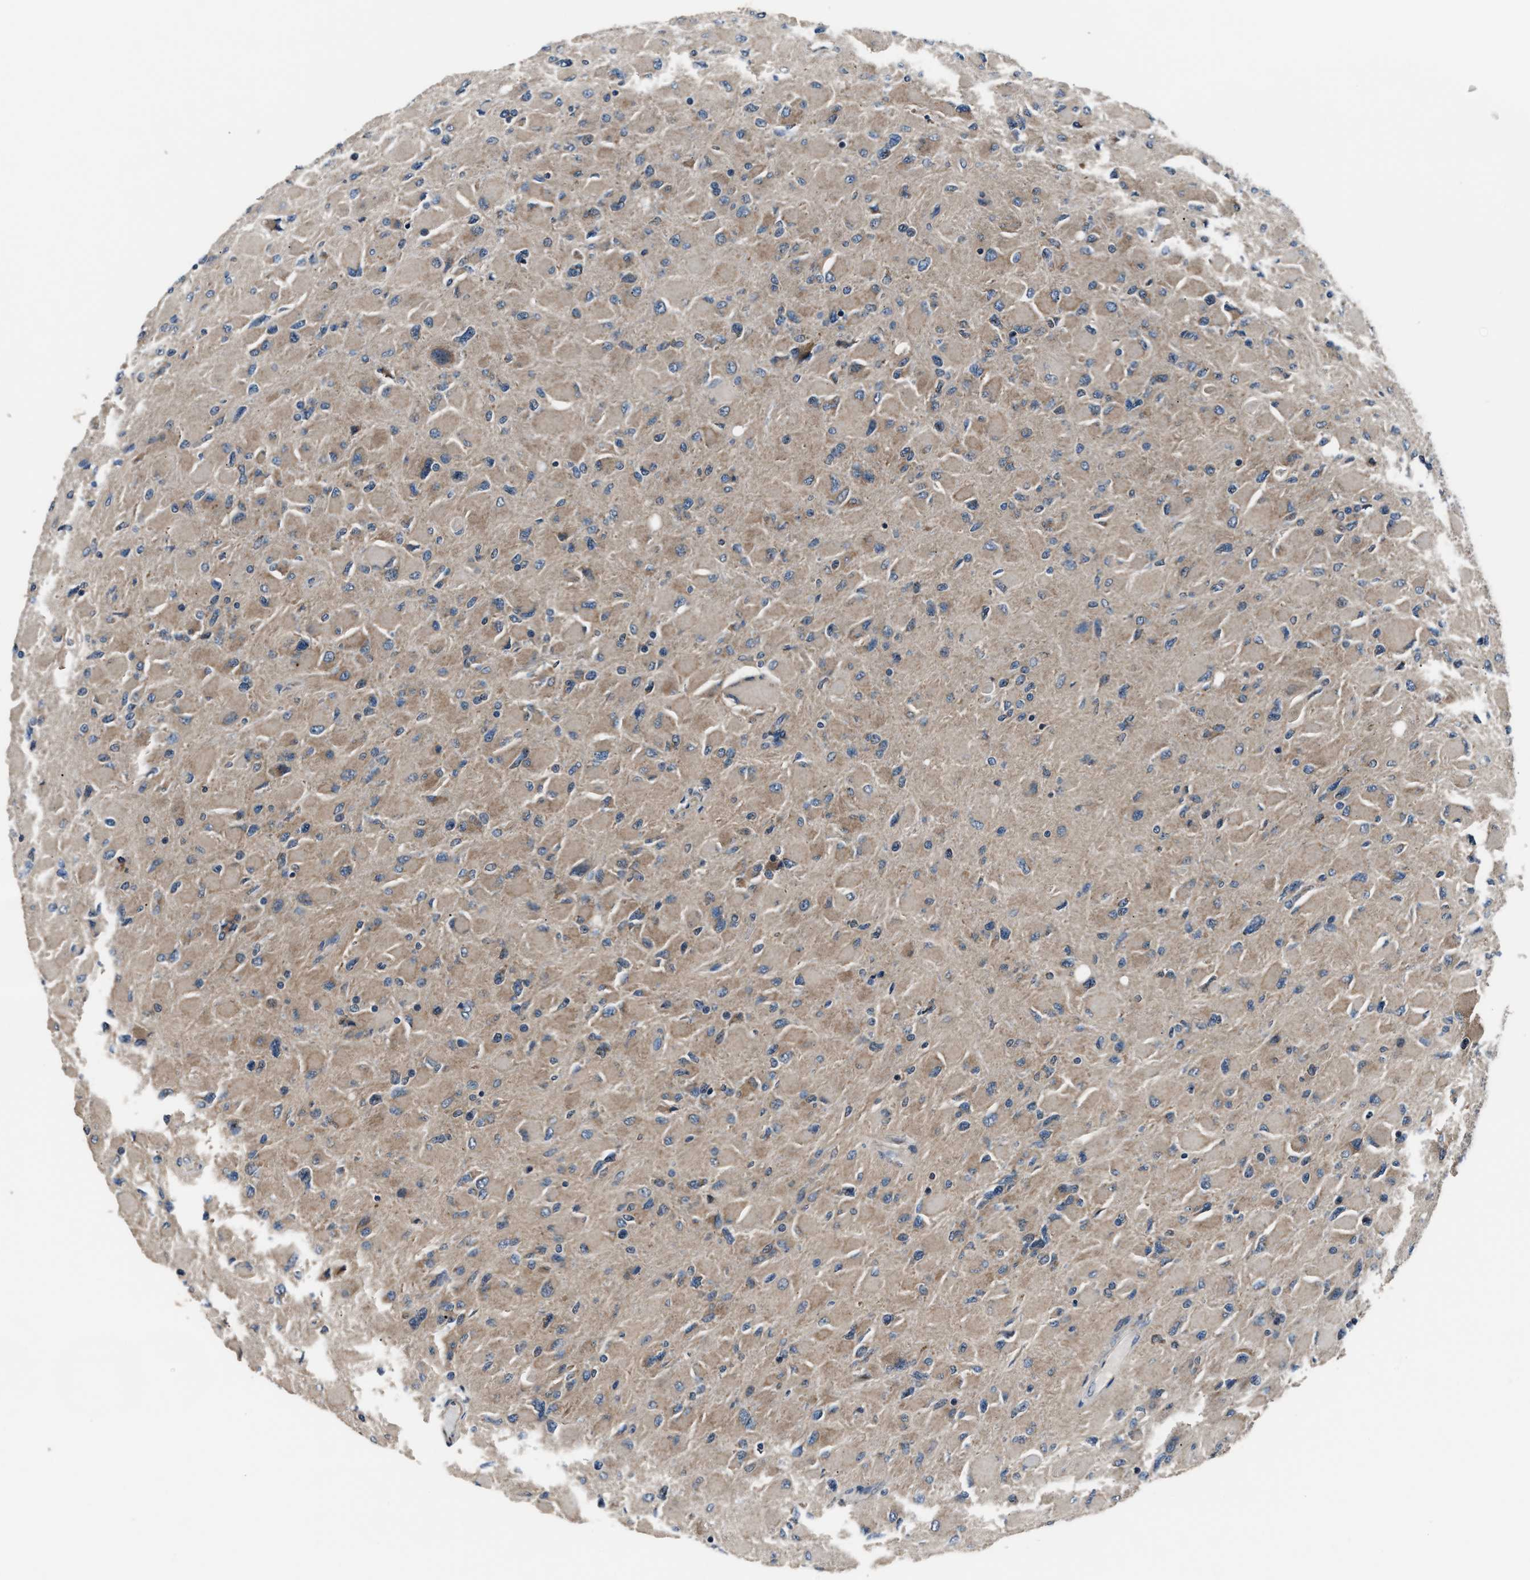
{"staining": {"intensity": "weak", "quantity": ">75%", "location": "cytoplasmic/membranous"}, "tissue": "glioma", "cell_type": "Tumor cells", "image_type": "cancer", "snomed": [{"axis": "morphology", "description": "Glioma, malignant, High grade"}, {"axis": "topography", "description": "Cerebral cortex"}], "caption": "Immunohistochemistry staining of high-grade glioma (malignant), which demonstrates low levels of weak cytoplasmic/membranous expression in about >75% of tumor cells indicating weak cytoplasmic/membranous protein staining. The staining was performed using DAB (3,3'-diaminobenzidine) (brown) for protein detection and nuclei were counterstained in hematoxylin (blue).", "gene": "IMPDH2", "patient": {"sex": "female", "age": 36}}